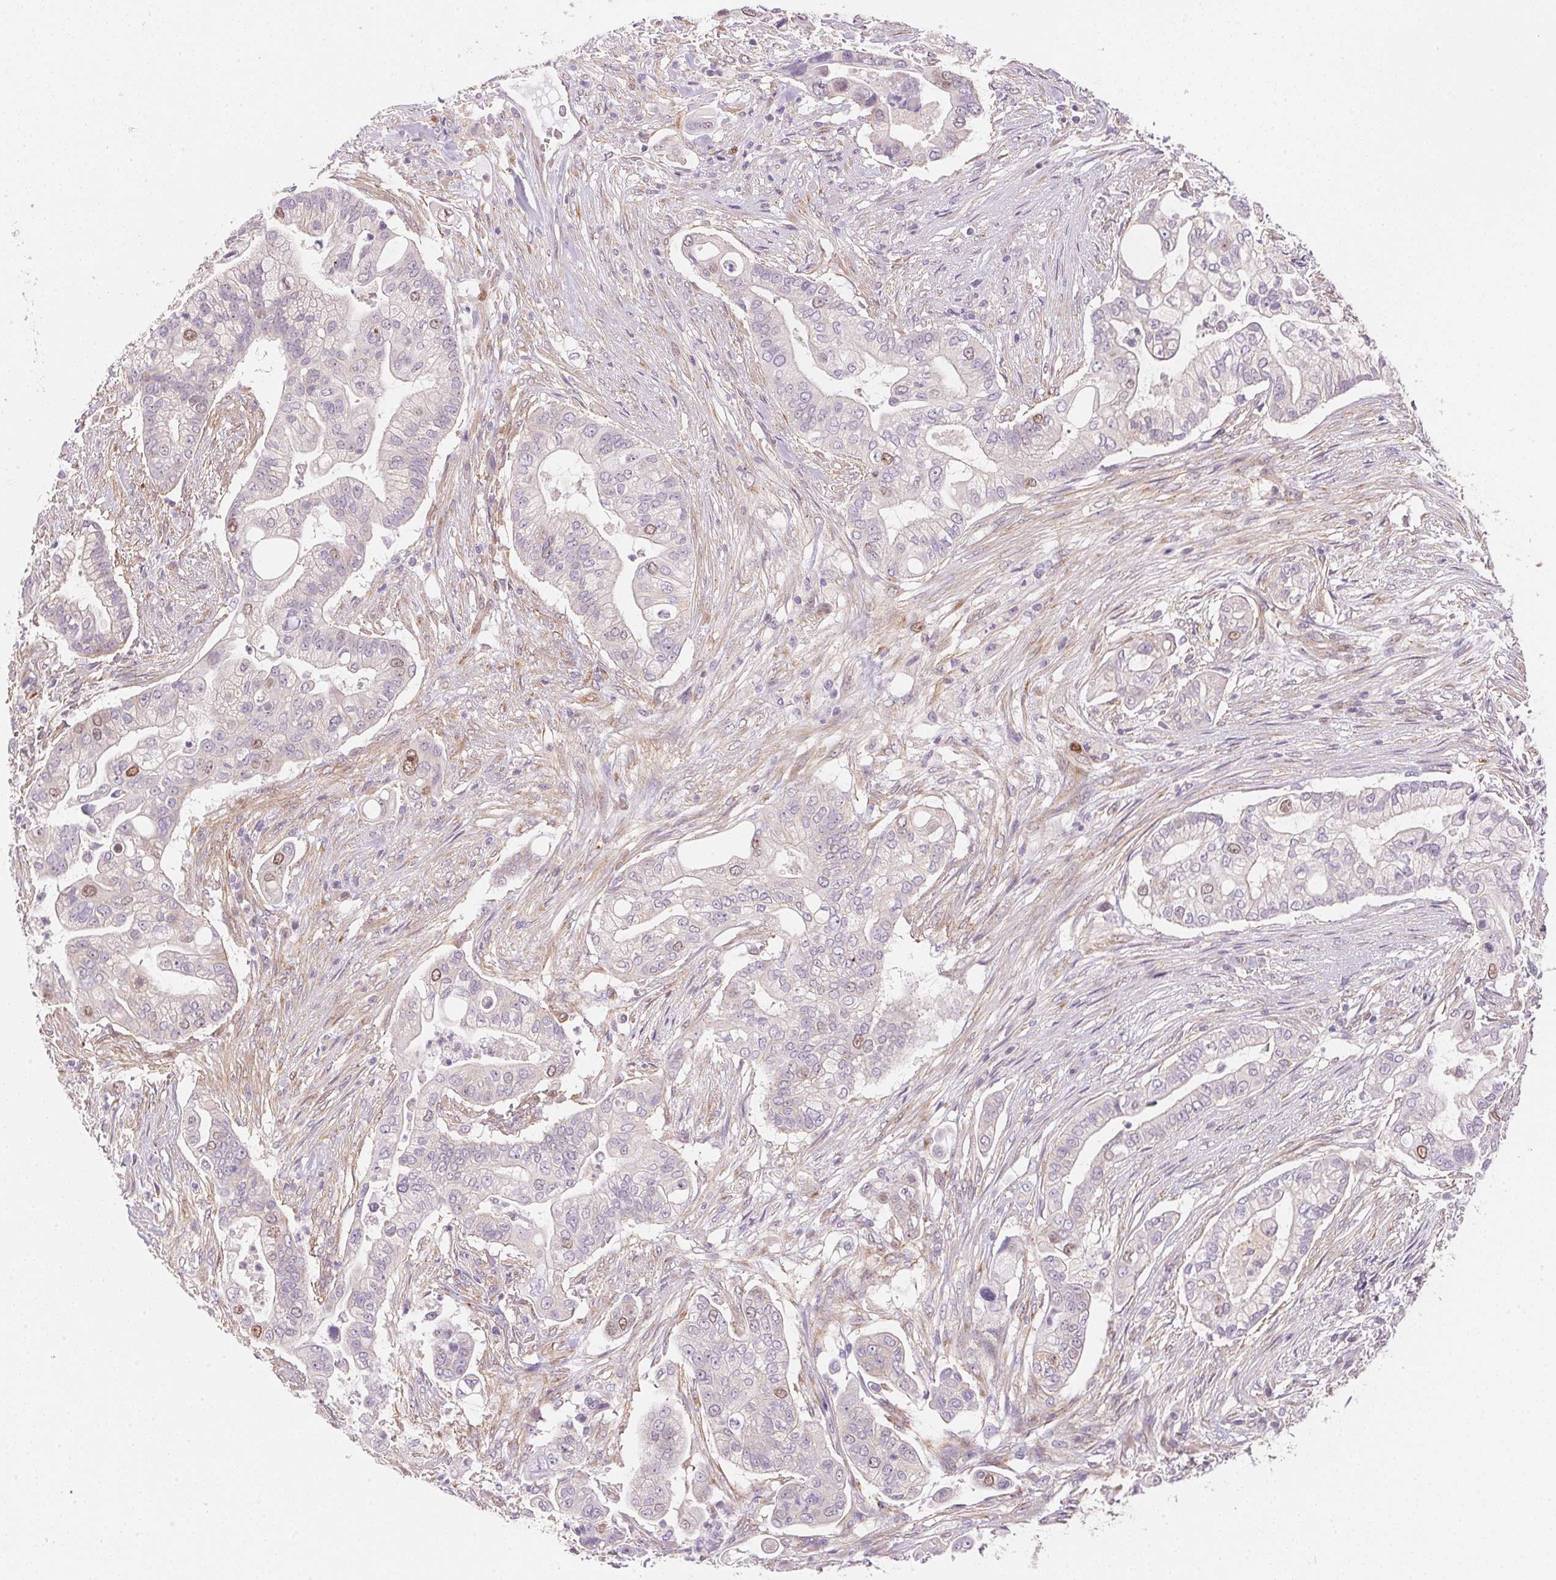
{"staining": {"intensity": "moderate", "quantity": "<25%", "location": "nuclear"}, "tissue": "pancreatic cancer", "cell_type": "Tumor cells", "image_type": "cancer", "snomed": [{"axis": "morphology", "description": "Adenocarcinoma, NOS"}, {"axis": "topography", "description": "Pancreas"}], "caption": "Brown immunohistochemical staining in human pancreatic cancer (adenocarcinoma) shows moderate nuclear expression in approximately <25% of tumor cells.", "gene": "SMTN", "patient": {"sex": "female", "age": 69}}